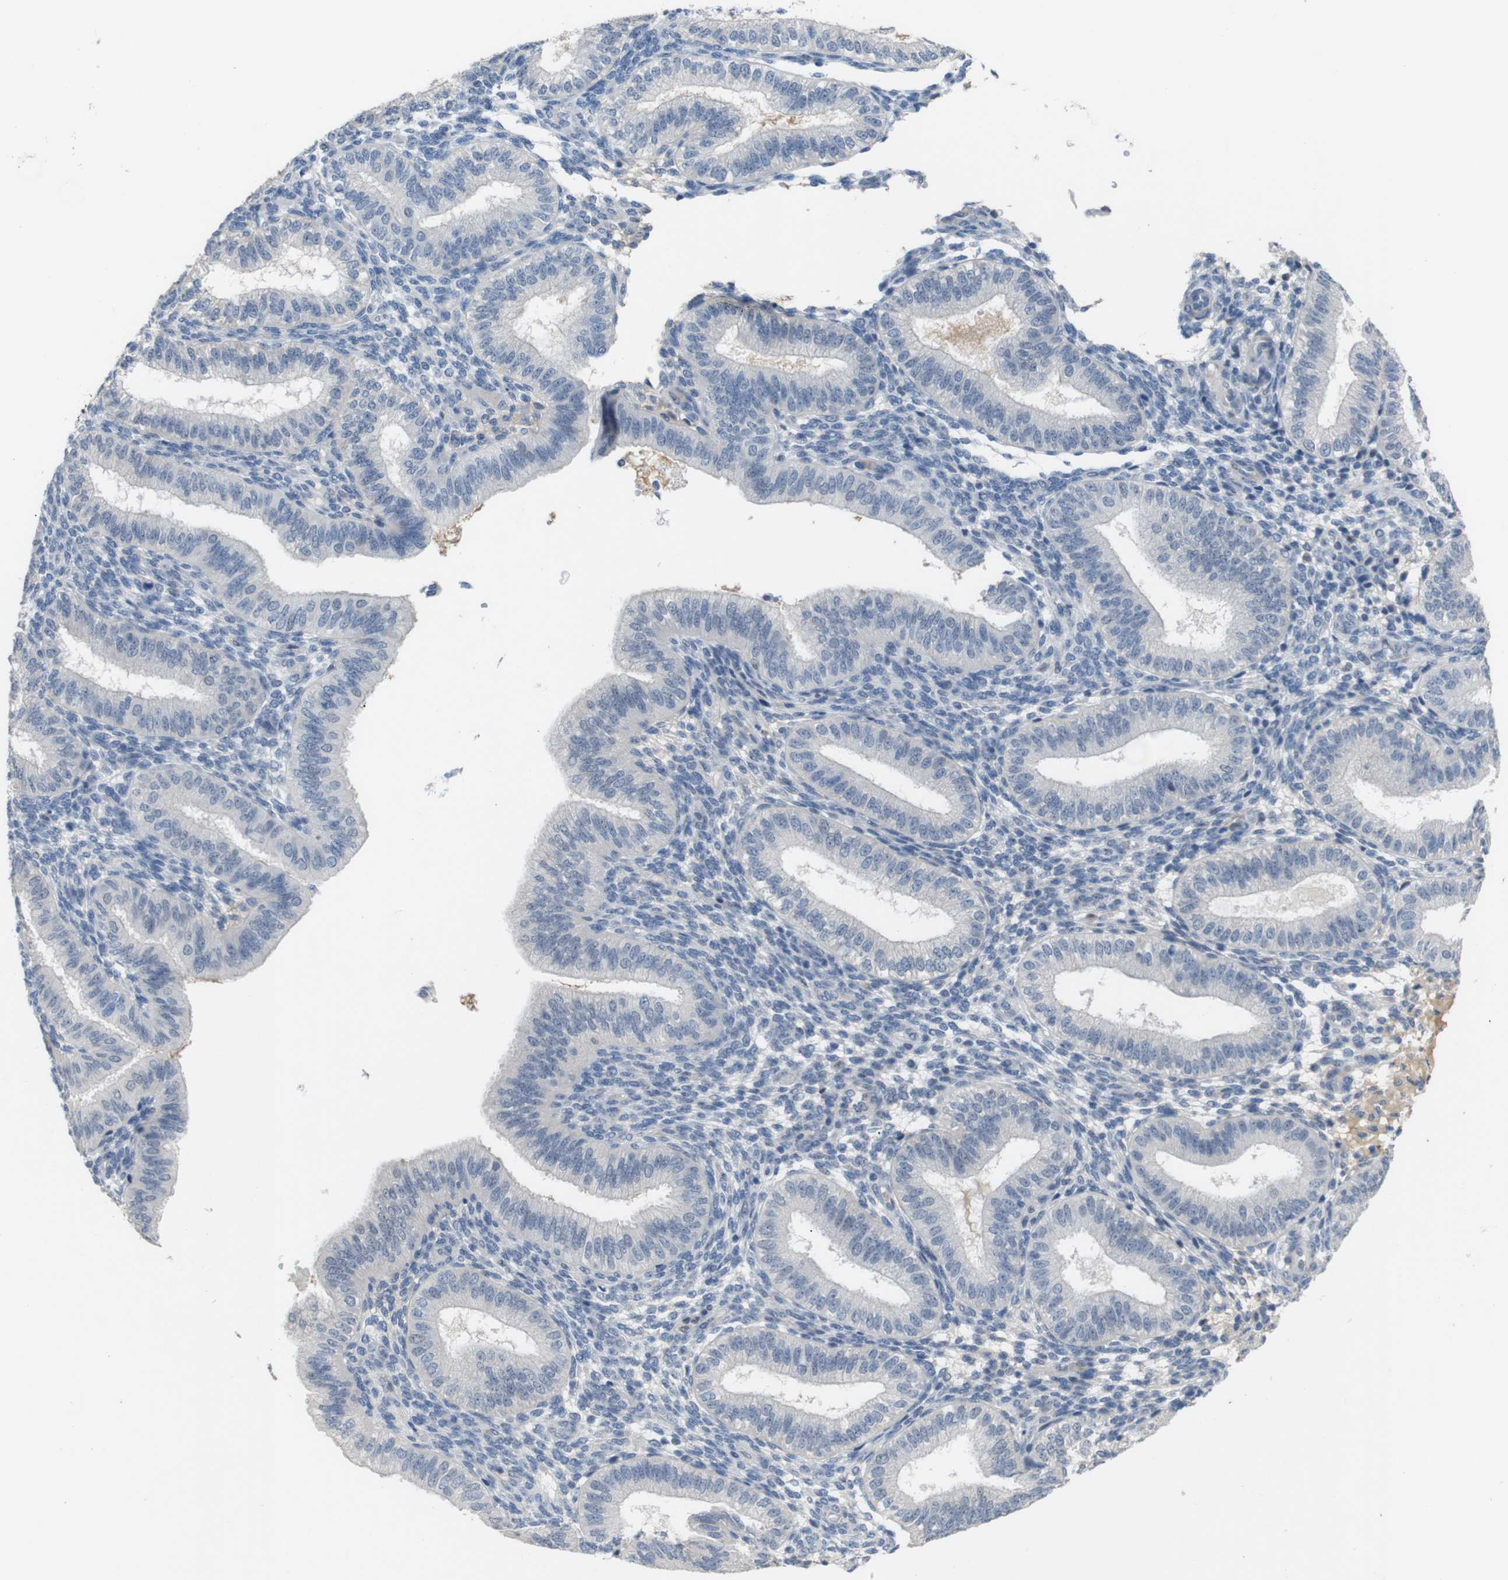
{"staining": {"intensity": "negative", "quantity": "none", "location": "none"}, "tissue": "endometrium", "cell_type": "Cells in endometrial stroma", "image_type": "normal", "snomed": [{"axis": "morphology", "description": "Normal tissue, NOS"}, {"axis": "topography", "description": "Endometrium"}], "caption": "This micrograph is of benign endometrium stained with immunohistochemistry to label a protein in brown with the nuclei are counter-stained blue. There is no expression in cells in endometrial stroma. (Immunohistochemistry (ihc), brightfield microscopy, high magnification).", "gene": "CHRM5", "patient": {"sex": "female", "age": 39}}